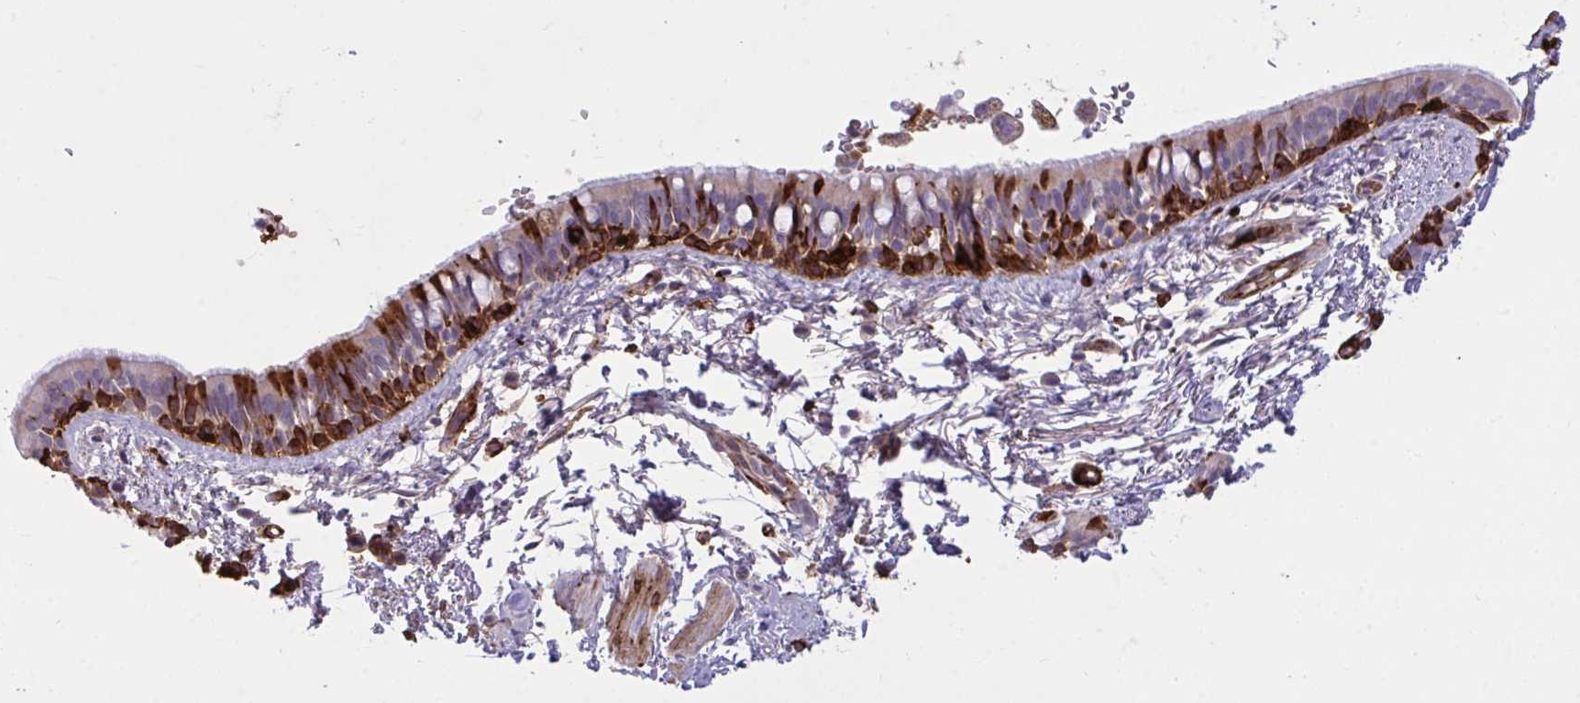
{"staining": {"intensity": "strong", "quantity": "<25%", "location": "cytoplasmic/membranous"}, "tissue": "bronchus", "cell_type": "Respiratory epithelial cells", "image_type": "normal", "snomed": [{"axis": "morphology", "description": "Normal tissue, NOS"}, {"axis": "topography", "description": "Lymph node"}, {"axis": "topography", "description": "Cartilage tissue"}, {"axis": "topography", "description": "Bronchus"}], "caption": "Respiratory epithelial cells display medium levels of strong cytoplasmic/membranous staining in about <25% of cells in normal human bronchus.", "gene": "F2", "patient": {"sex": "female", "age": 70}}